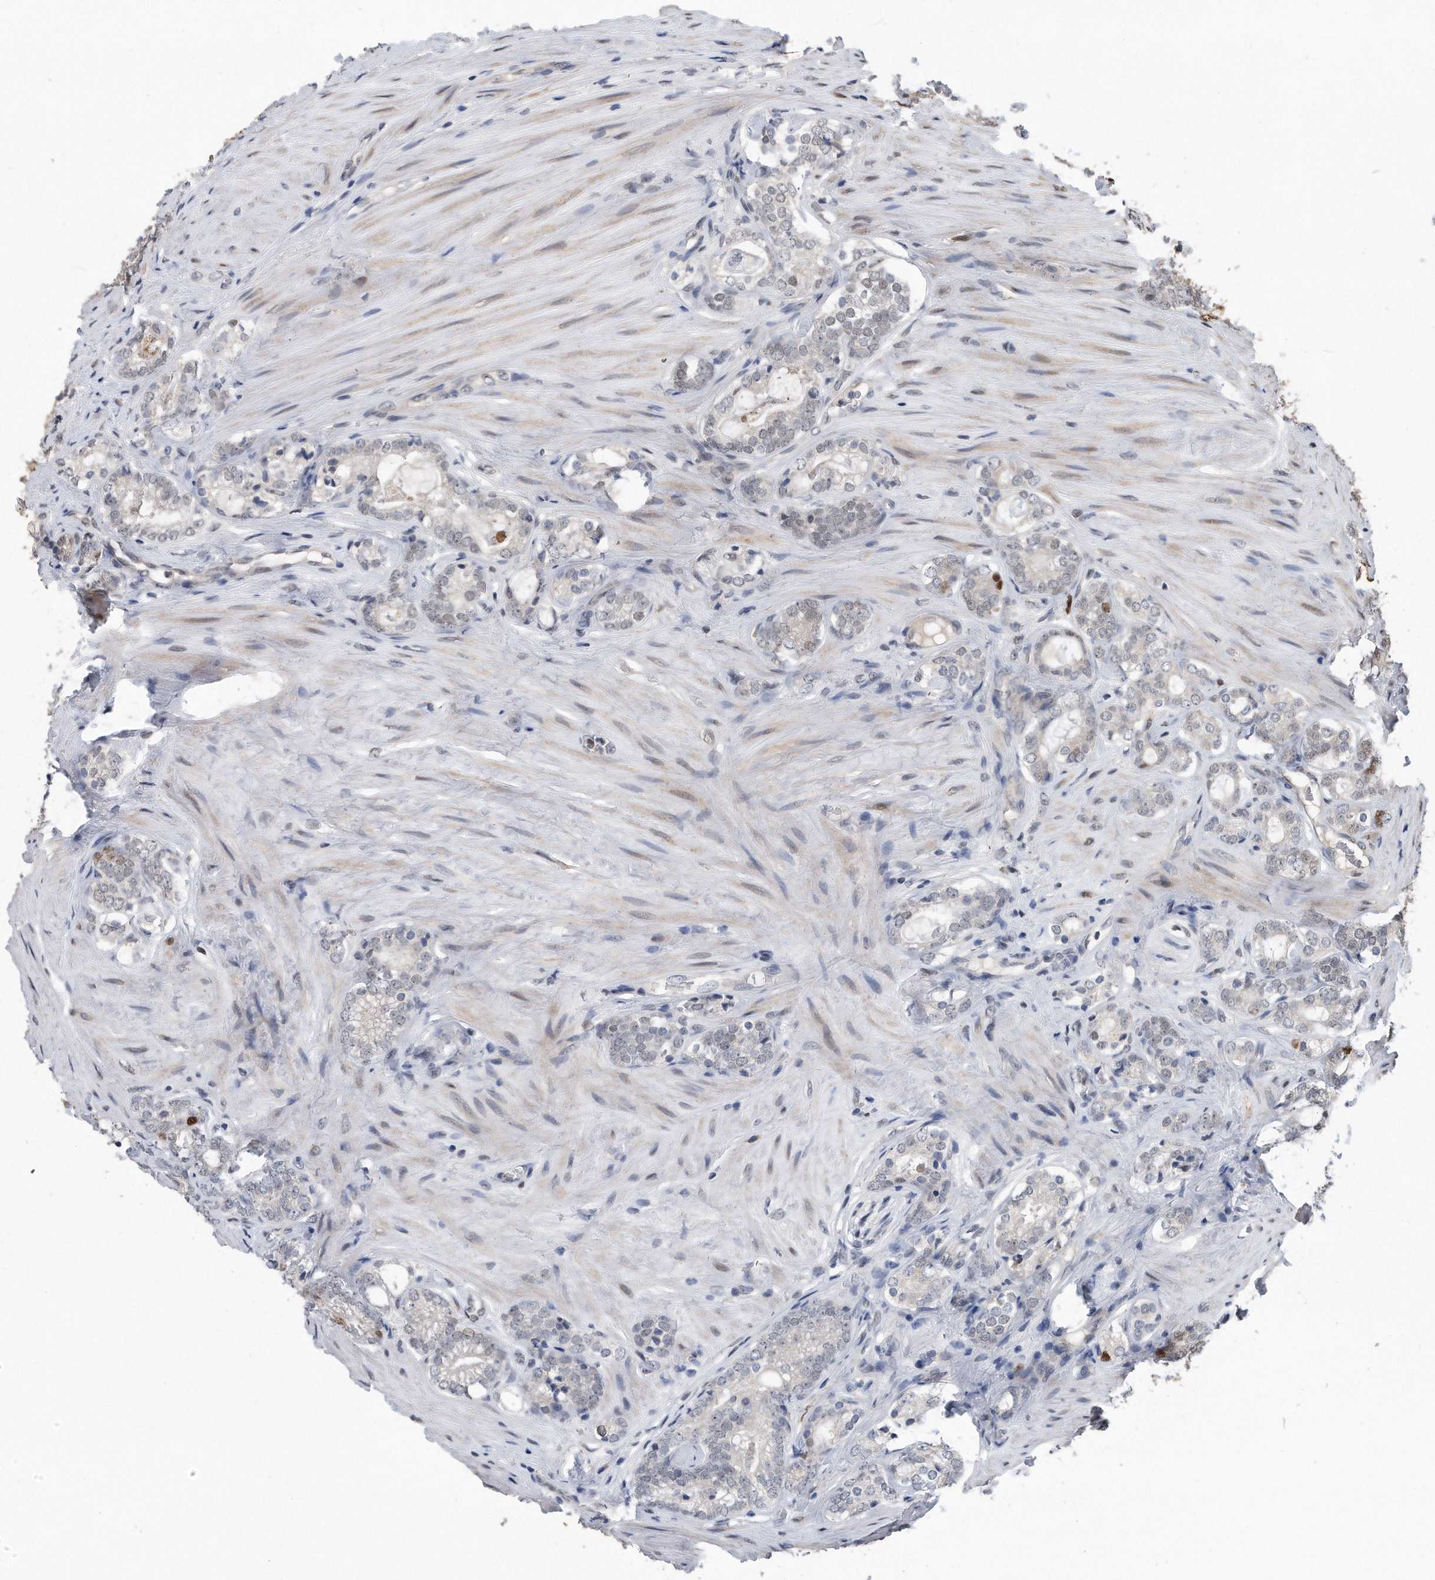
{"staining": {"intensity": "moderate", "quantity": "<25%", "location": "nuclear"}, "tissue": "prostate cancer", "cell_type": "Tumor cells", "image_type": "cancer", "snomed": [{"axis": "morphology", "description": "Adenocarcinoma, High grade"}, {"axis": "topography", "description": "Prostate"}], "caption": "Protein staining shows moderate nuclear positivity in about <25% of tumor cells in adenocarcinoma (high-grade) (prostate). Ihc stains the protein of interest in brown and the nuclei are stained blue.", "gene": "PCNA", "patient": {"sex": "male", "age": 63}}